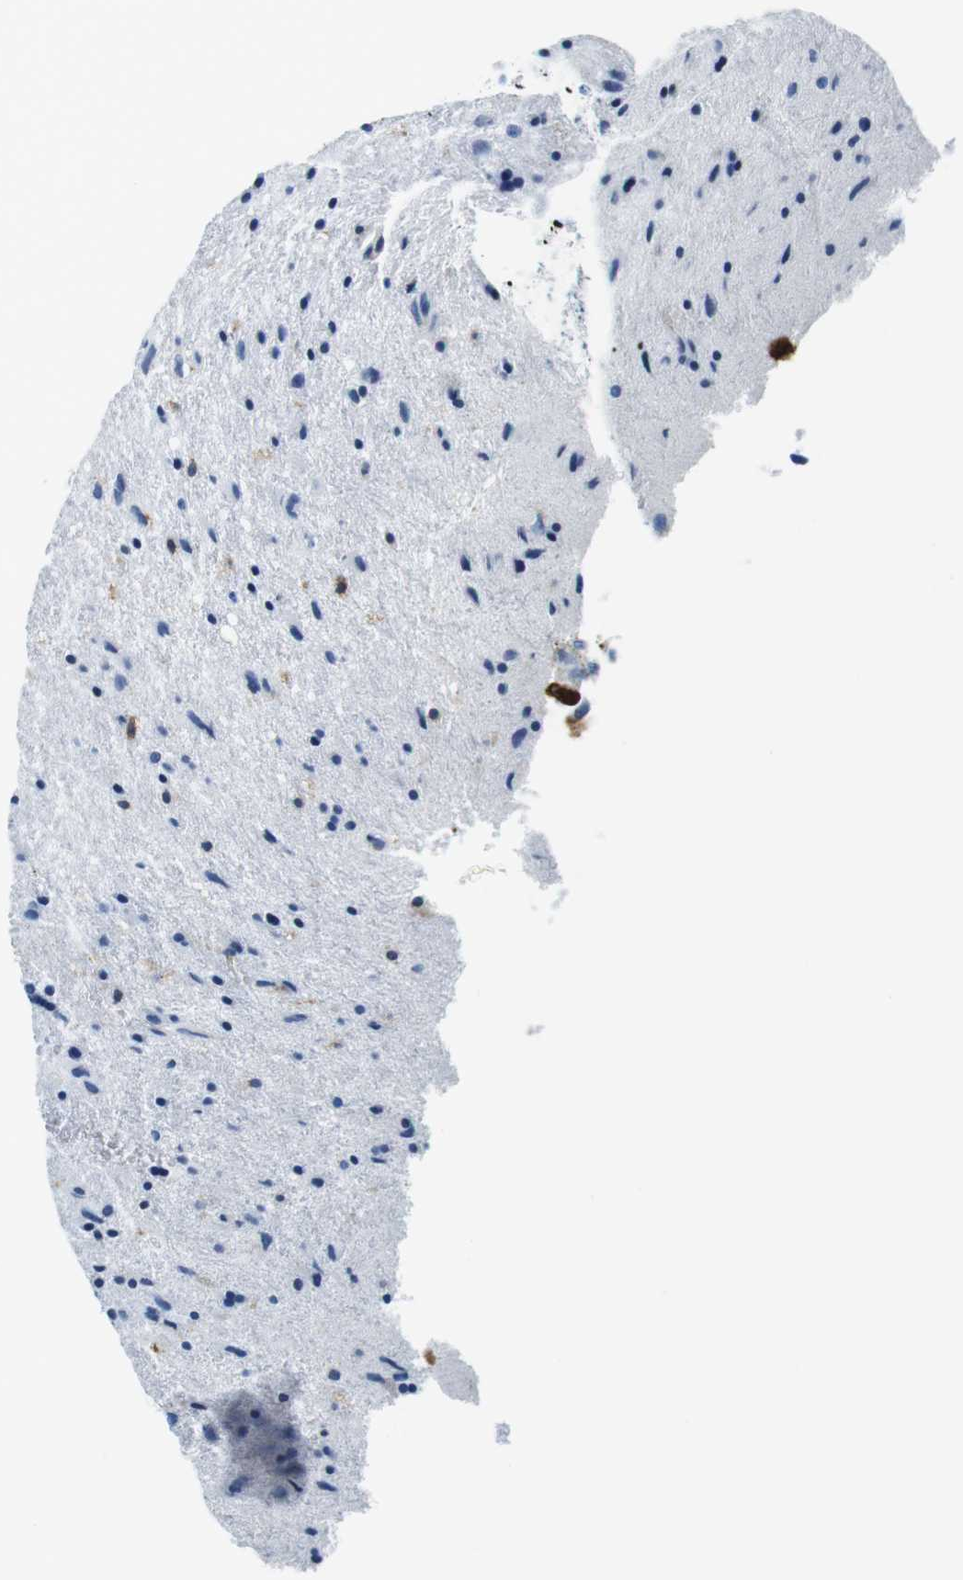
{"staining": {"intensity": "negative", "quantity": "none", "location": "none"}, "tissue": "glioma", "cell_type": "Tumor cells", "image_type": "cancer", "snomed": [{"axis": "morphology", "description": "Glioma, malignant, Low grade"}, {"axis": "topography", "description": "Brain"}], "caption": "Immunohistochemistry (IHC) histopathology image of neoplastic tissue: malignant low-grade glioma stained with DAB shows no significant protein positivity in tumor cells. (DAB immunohistochemistry (IHC) visualized using brightfield microscopy, high magnification).", "gene": "HLA-DRB1", "patient": {"sex": "male", "age": 77}}